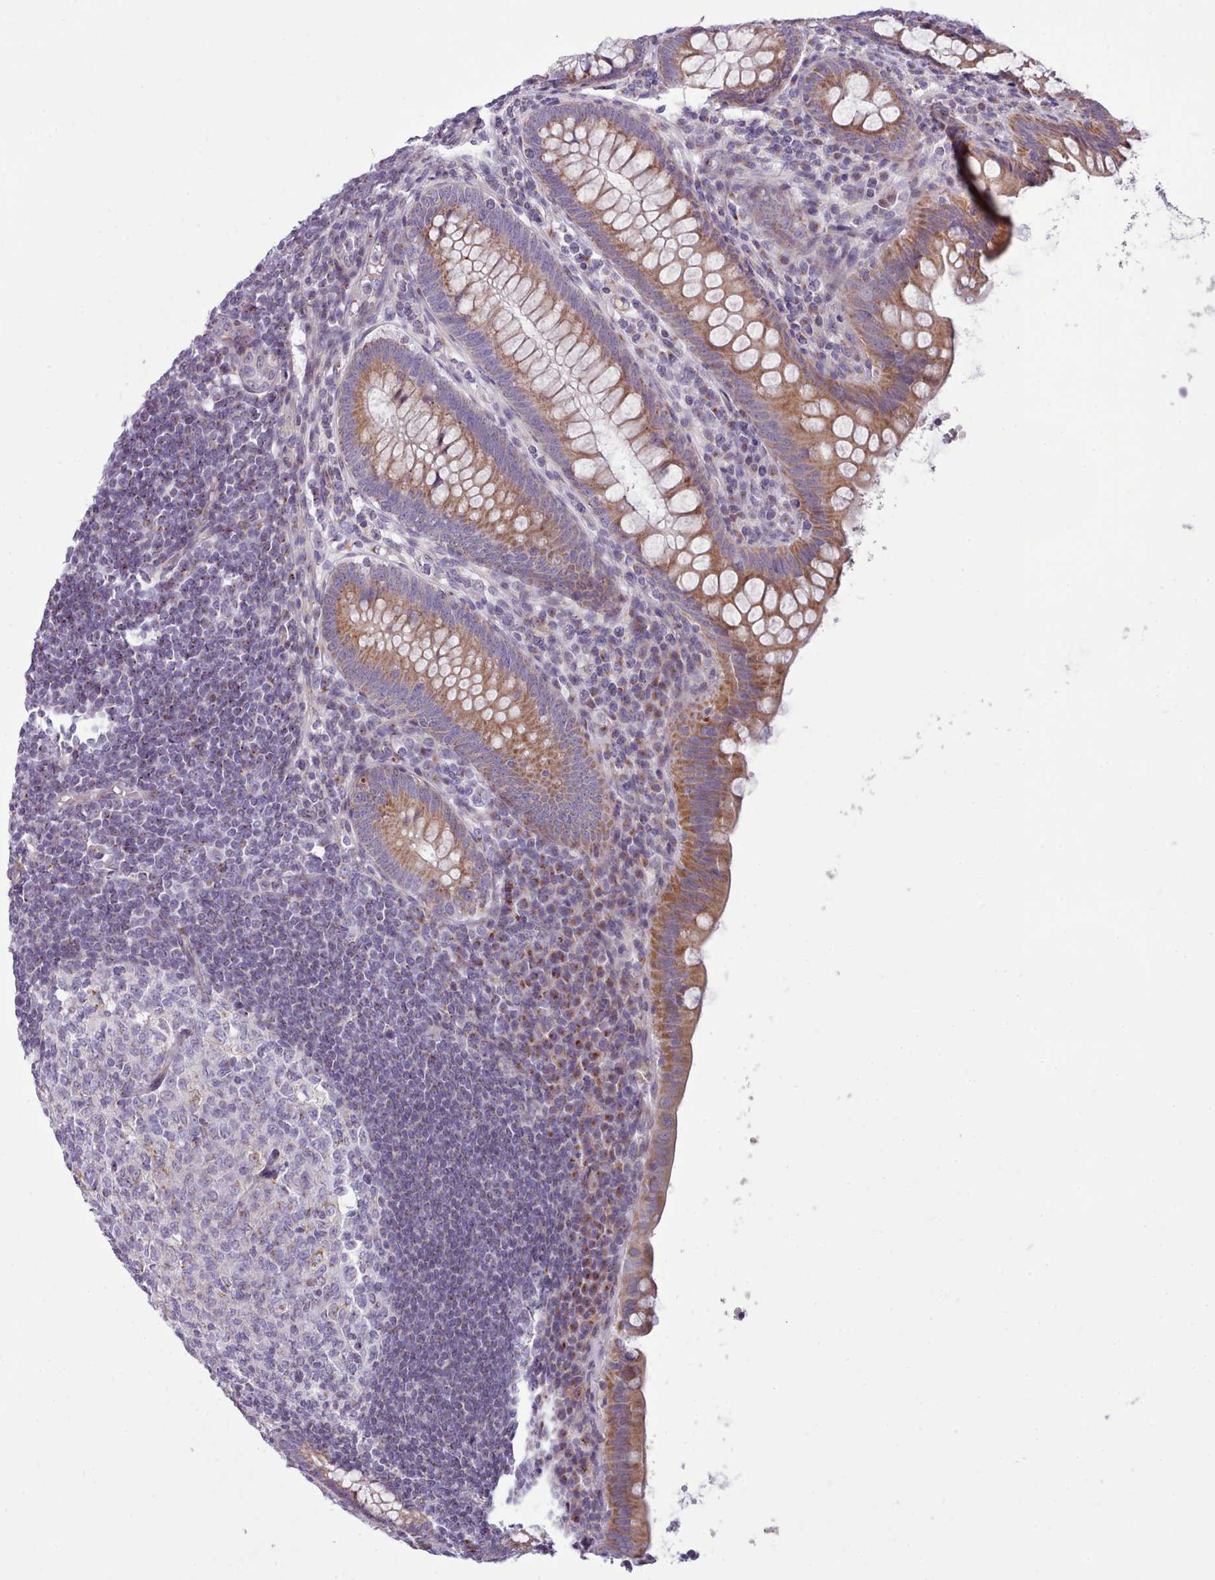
{"staining": {"intensity": "moderate", "quantity": ">75%", "location": "cytoplasmic/membranous"}, "tissue": "appendix", "cell_type": "Glandular cells", "image_type": "normal", "snomed": [{"axis": "morphology", "description": "Normal tissue, NOS"}, {"axis": "topography", "description": "Appendix"}], "caption": "Moderate cytoplasmic/membranous staining for a protein is seen in approximately >75% of glandular cells of benign appendix using IHC.", "gene": "SLC52A3", "patient": {"sex": "female", "age": 33}}